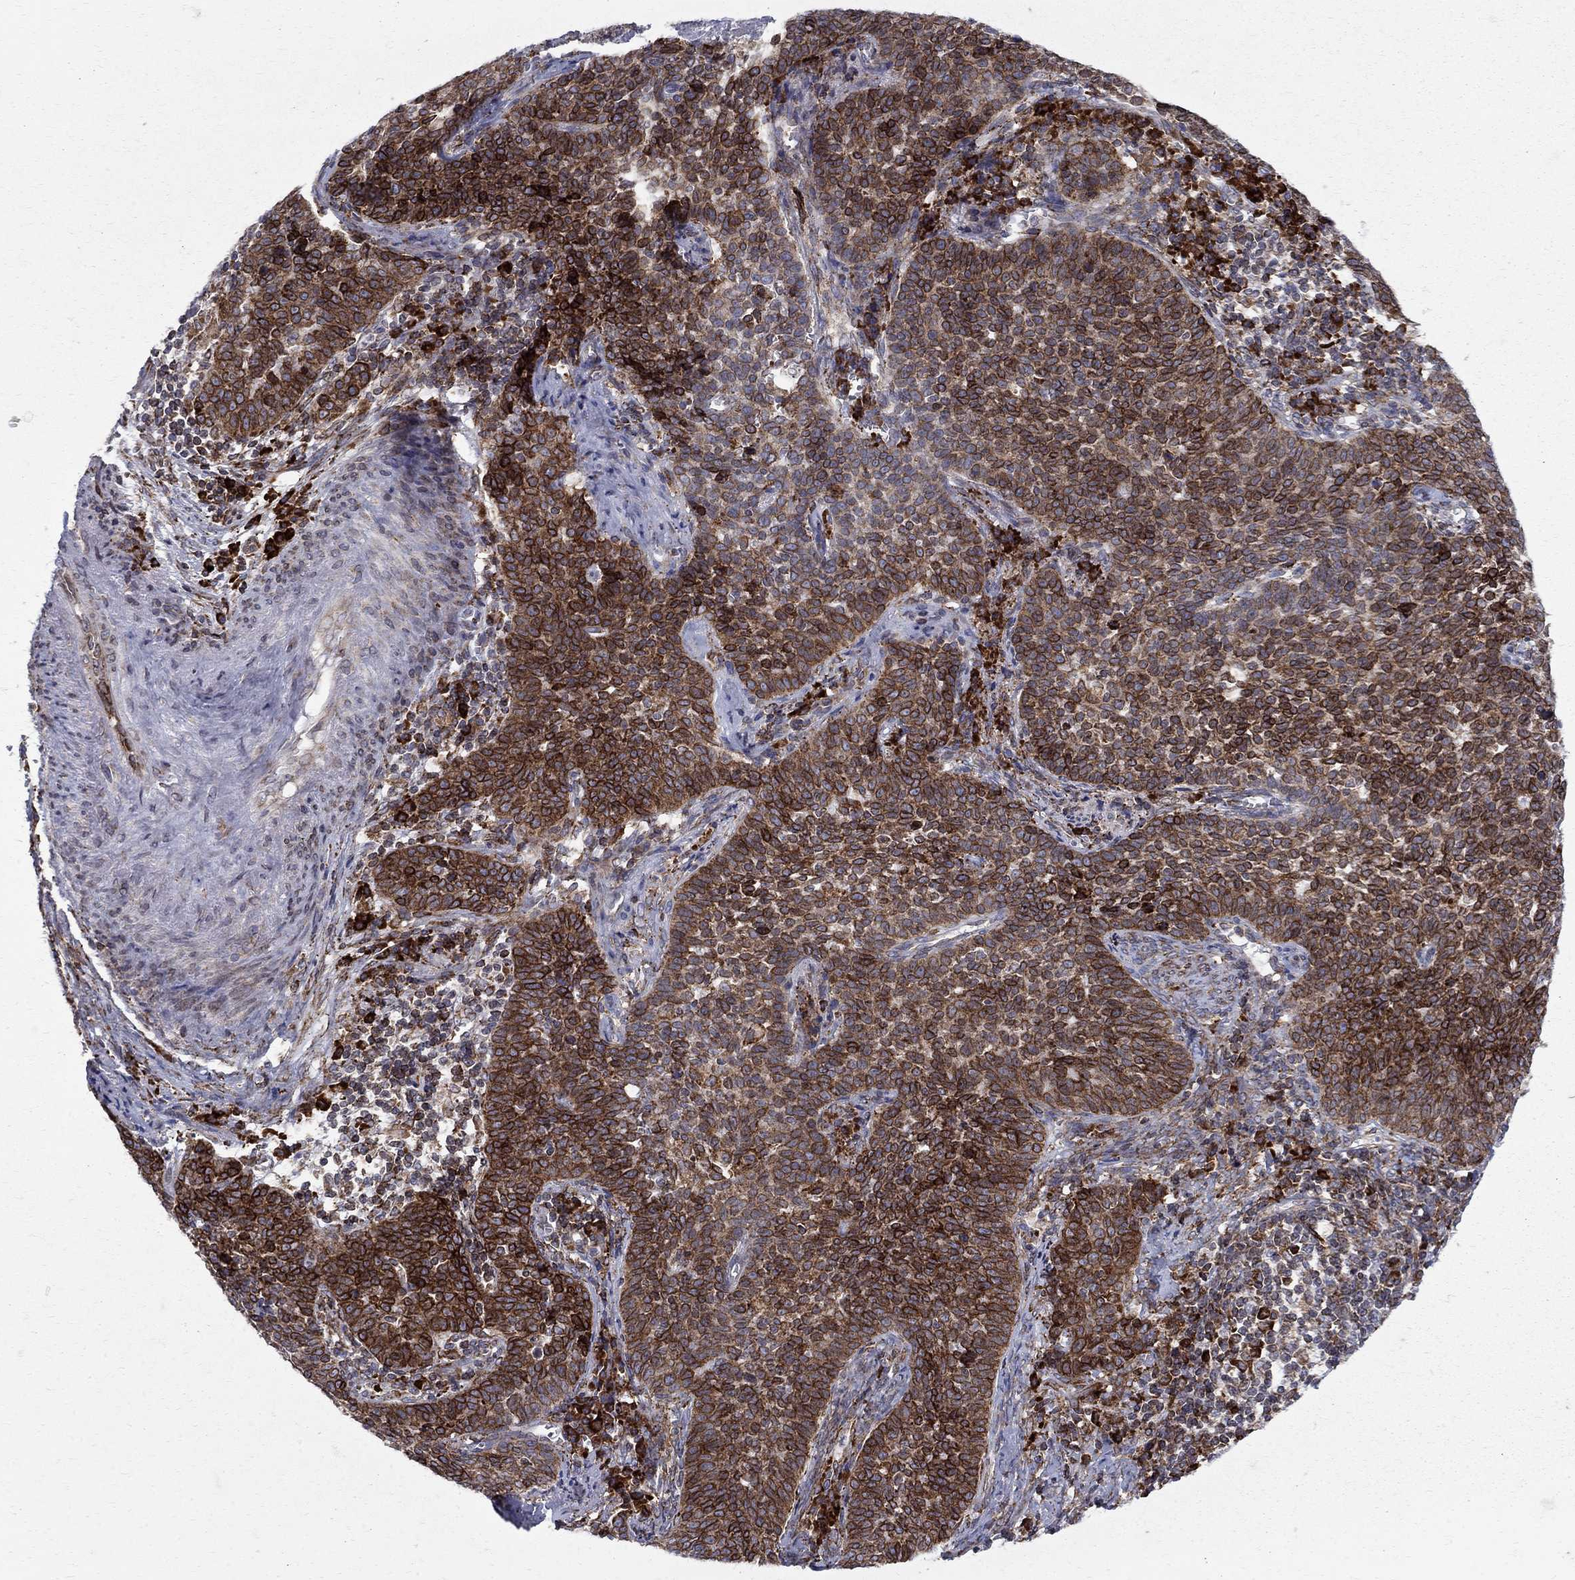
{"staining": {"intensity": "strong", "quantity": "25%-75%", "location": "cytoplasmic/membranous,nuclear"}, "tissue": "cervical cancer", "cell_type": "Tumor cells", "image_type": "cancer", "snomed": [{"axis": "morphology", "description": "Squamous cell carcinoma, NOS"}, {"axis": "topography", "description": "Cervix"}], "caption": "Cervical cancer (squamous cell carcinoma) tissue demonstrates strong cytoplasmic/membranous and nuclear positivity in about 25%-75% of tumor cells", "gene": "CAB39L", "patient": {"sex": "female", "age": 39}}